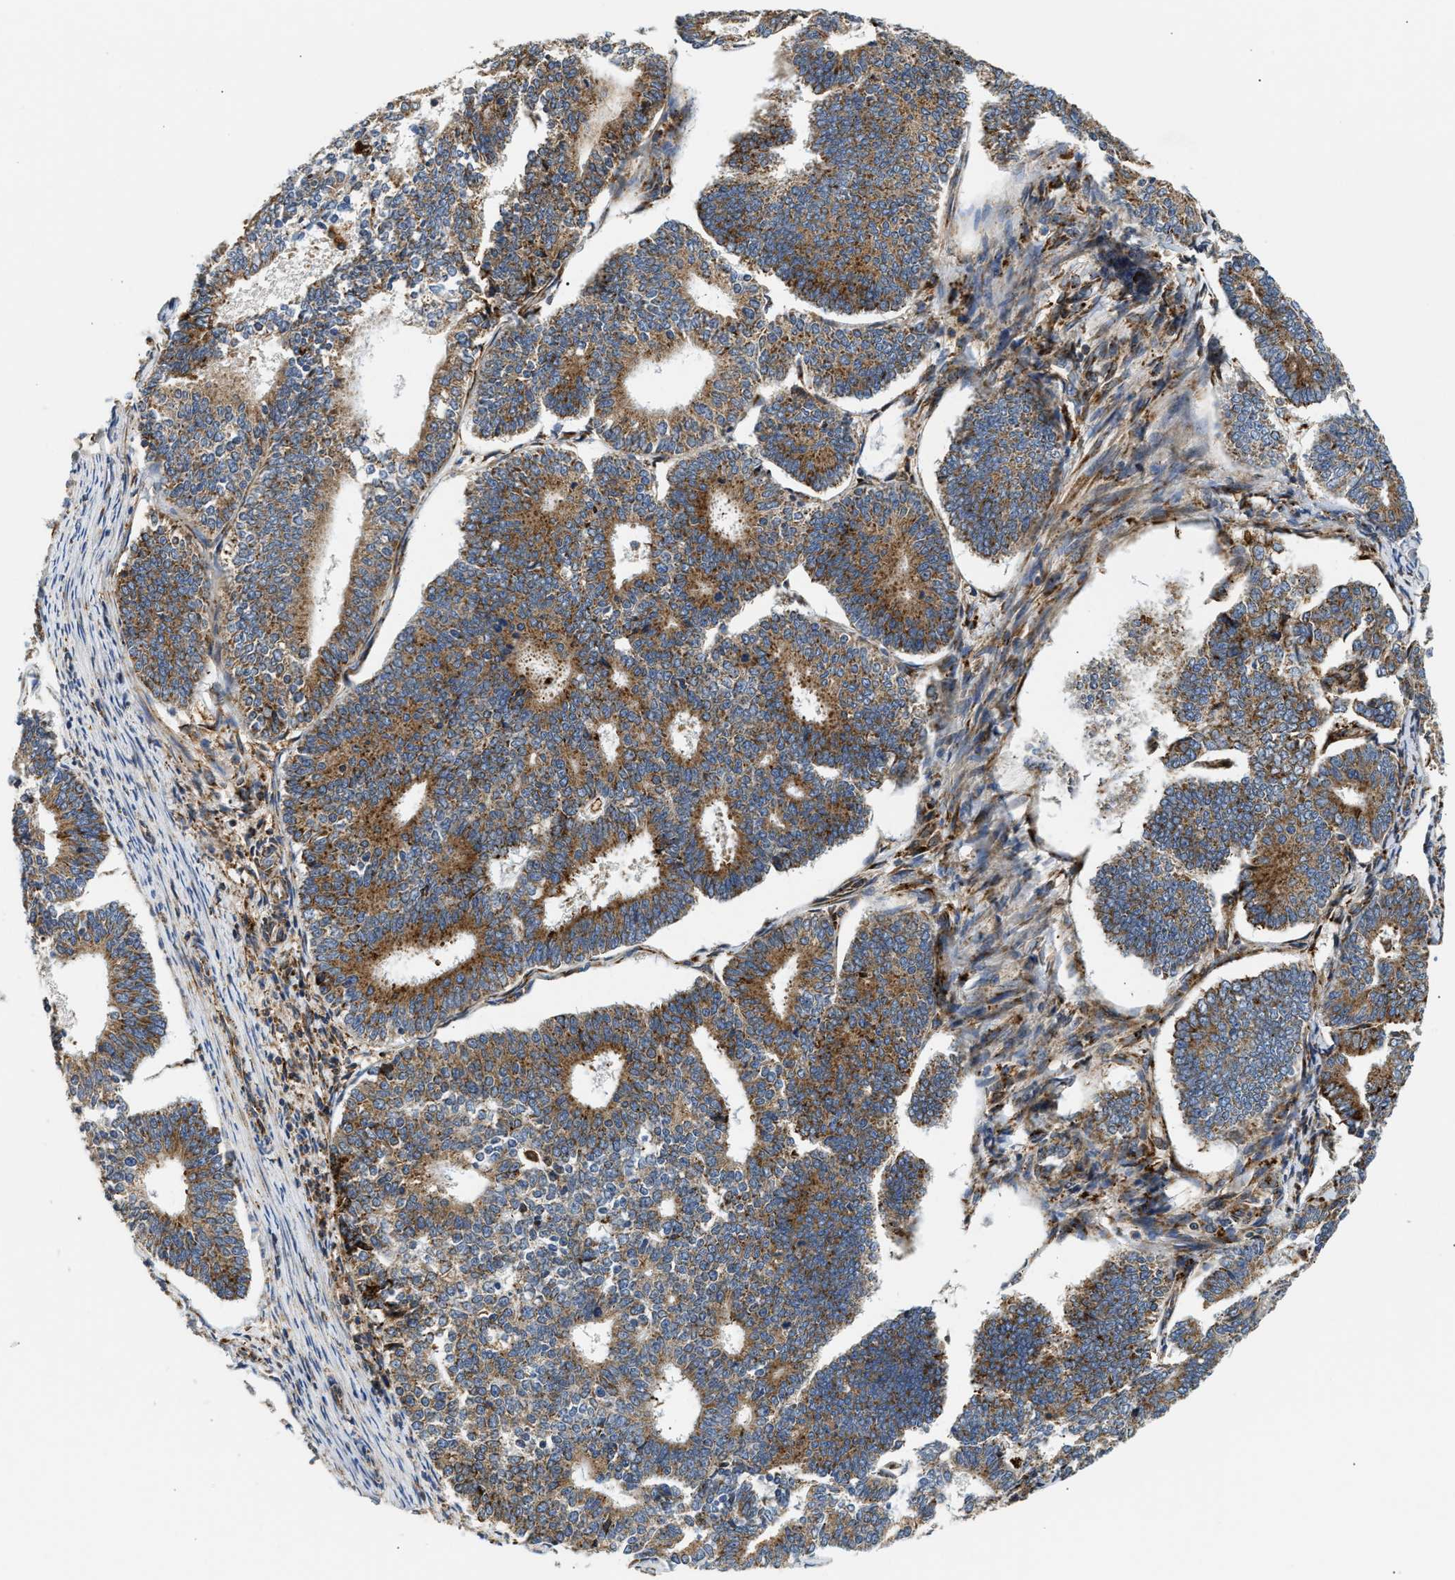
{"staining": {"intensity": "moderate", "quantity": ">75%", "location": "cytoplasmic/membranous"}, "tissue": "endometrial cancer", "cell_type": "Tumor cells", "image_type": "cancer", "snomed": [{"axis": "morphology", "description": "Adenocarcinoma, NOS"}, {"axis": "topography", "description": "Endometrium"}], "caption": "Immunohistochemistry (DAB) staining of human adenocarcinoma (endometrial) reveals moderate cytoplasmic/membranous protein staining in about >75% of tumor cells.", "gene": "AMZ1", "patient": {"sex": "female", "age": 70}}